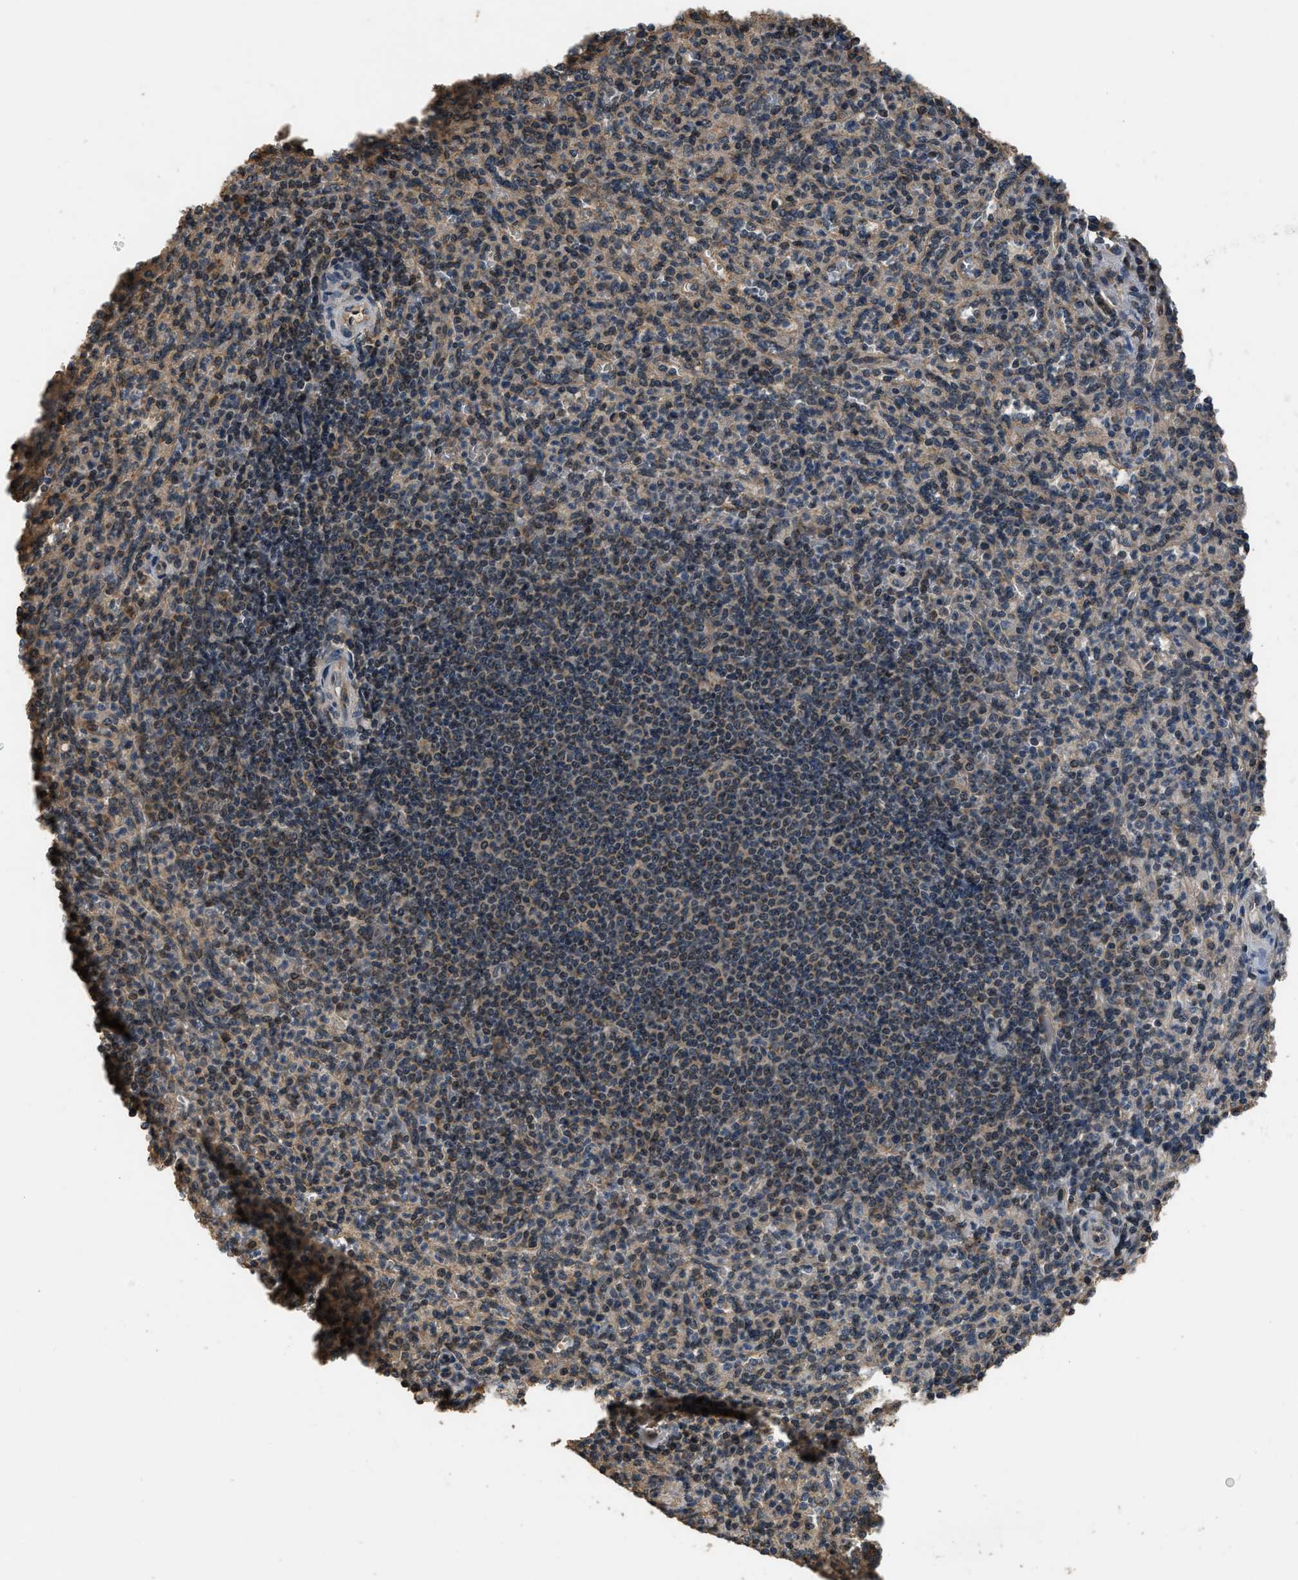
{"staining": {"intensity": "weak", "quantity": "<25%", "location": "nuclear"}, "tissue": "spleen", "cell_type": "Cells in red pulp", "image_type": "normal", "snomed": [{"axis": "morphology", "description": "Normal tissue, NOS"}, {"axis": "topography", "description": "Spleen"}], "caption": "A high-resolution photomicrograph shows IHC staining of benign spleen, which reveals no significant staining in cells in red pulp. The staining was performed using DAB (3,3'-diaminobenzidine) to visualize the protein expression in brown, while the nuclei were stained in blue with hematoxylin (Magnification: 20x).", "gene": "DENND6B", "patient": {"sex": "male", "age": 36}}